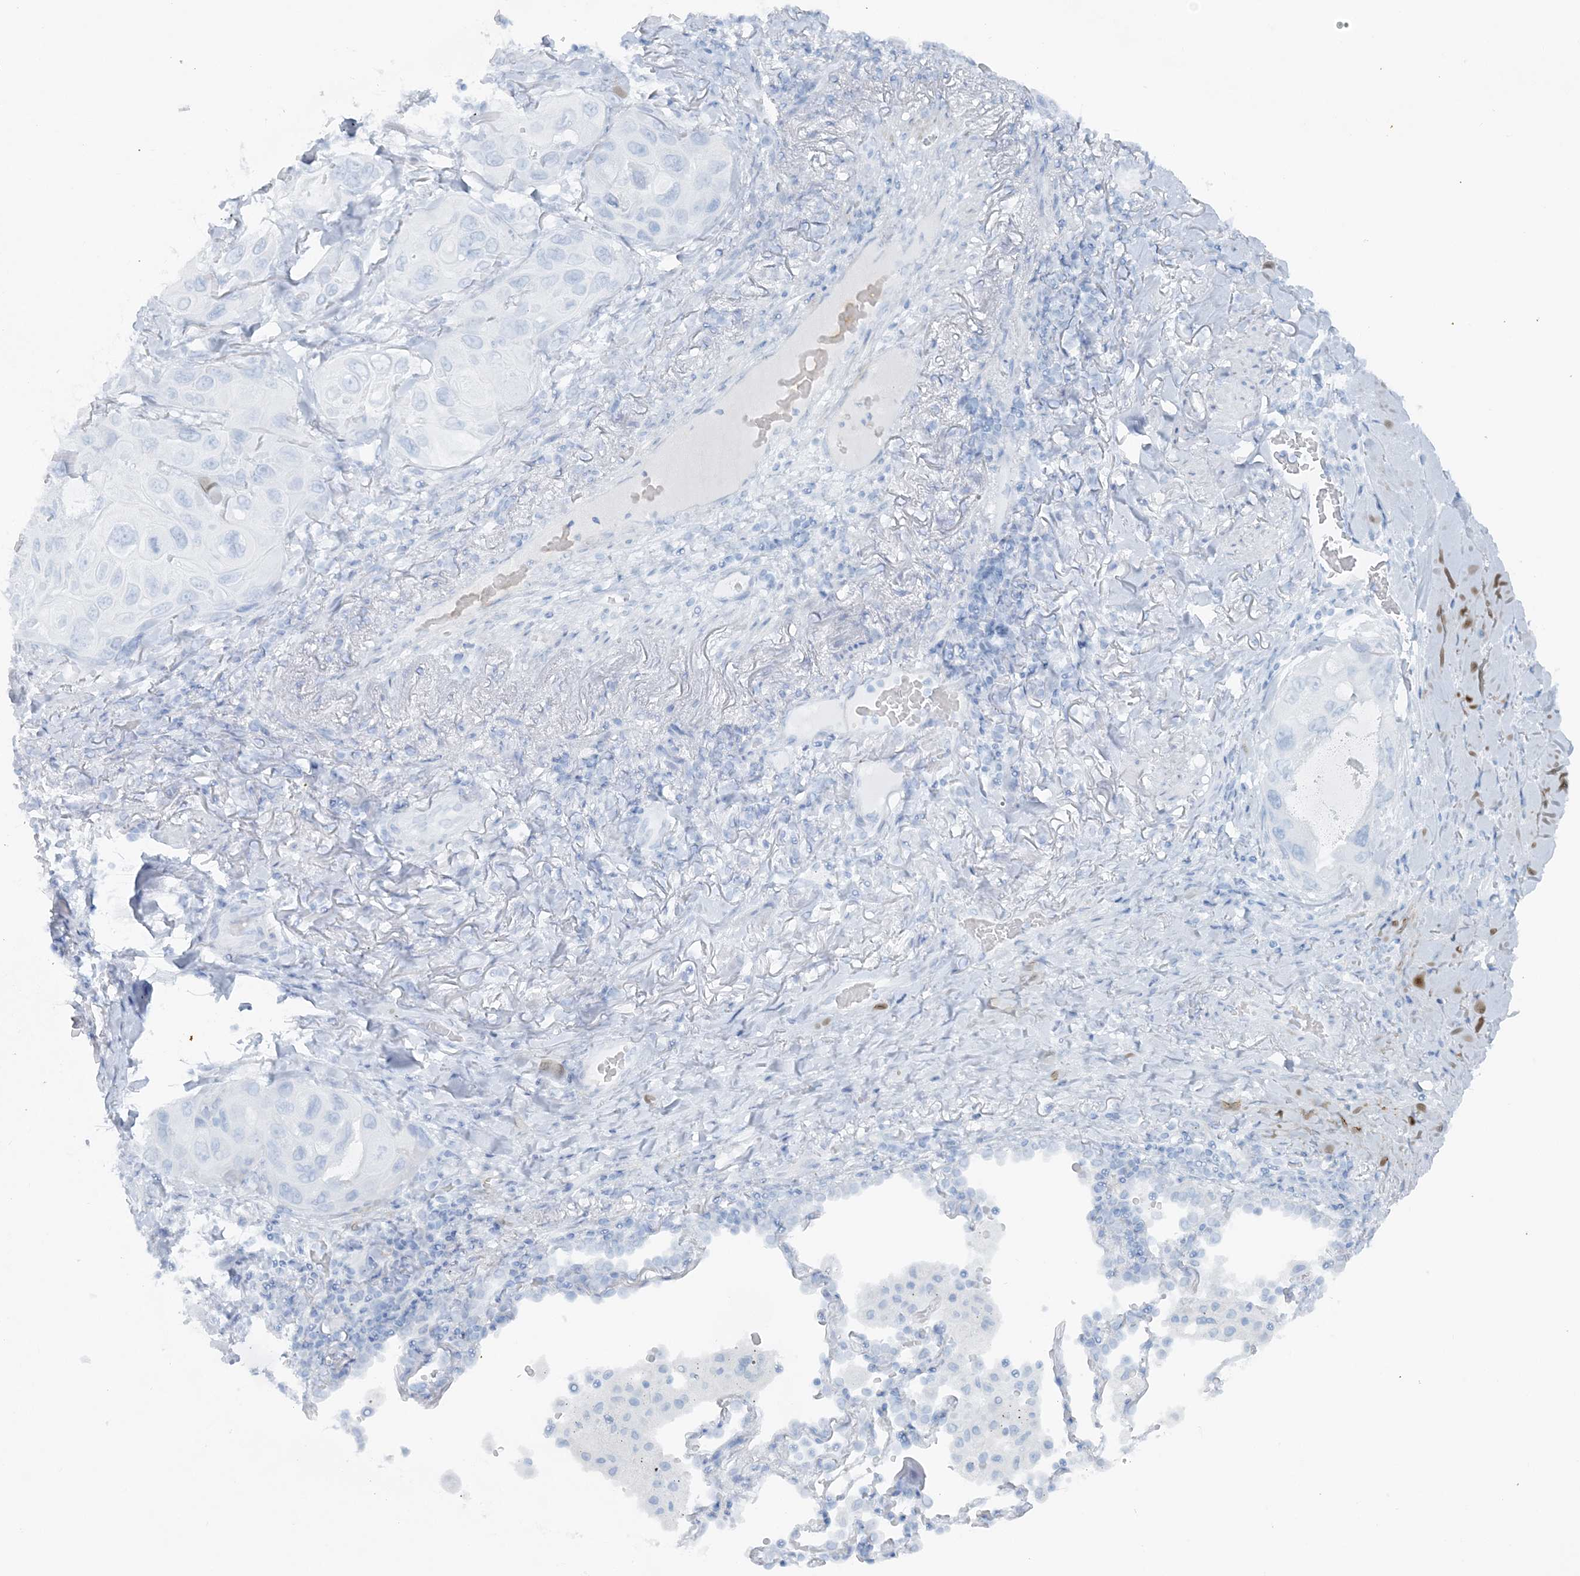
{"staining": {"intensity": "negative", "quantity": "none", "location": "none"}, "tissue": "lung cancer", "cell_type": "Tumor cells", "image_type": "cancer", "snomed": [{"axis": "morphology", "description": "Squamous cell carcinoma, NOS"}, {"axis": "topography", "description": "Lung"}], "caption": "Immunohistochemical staining of human lung cancer shows no significant staining in tumor cells.", "gene": "ATP11A", "patient": {"sex": "female", "age": 73}}